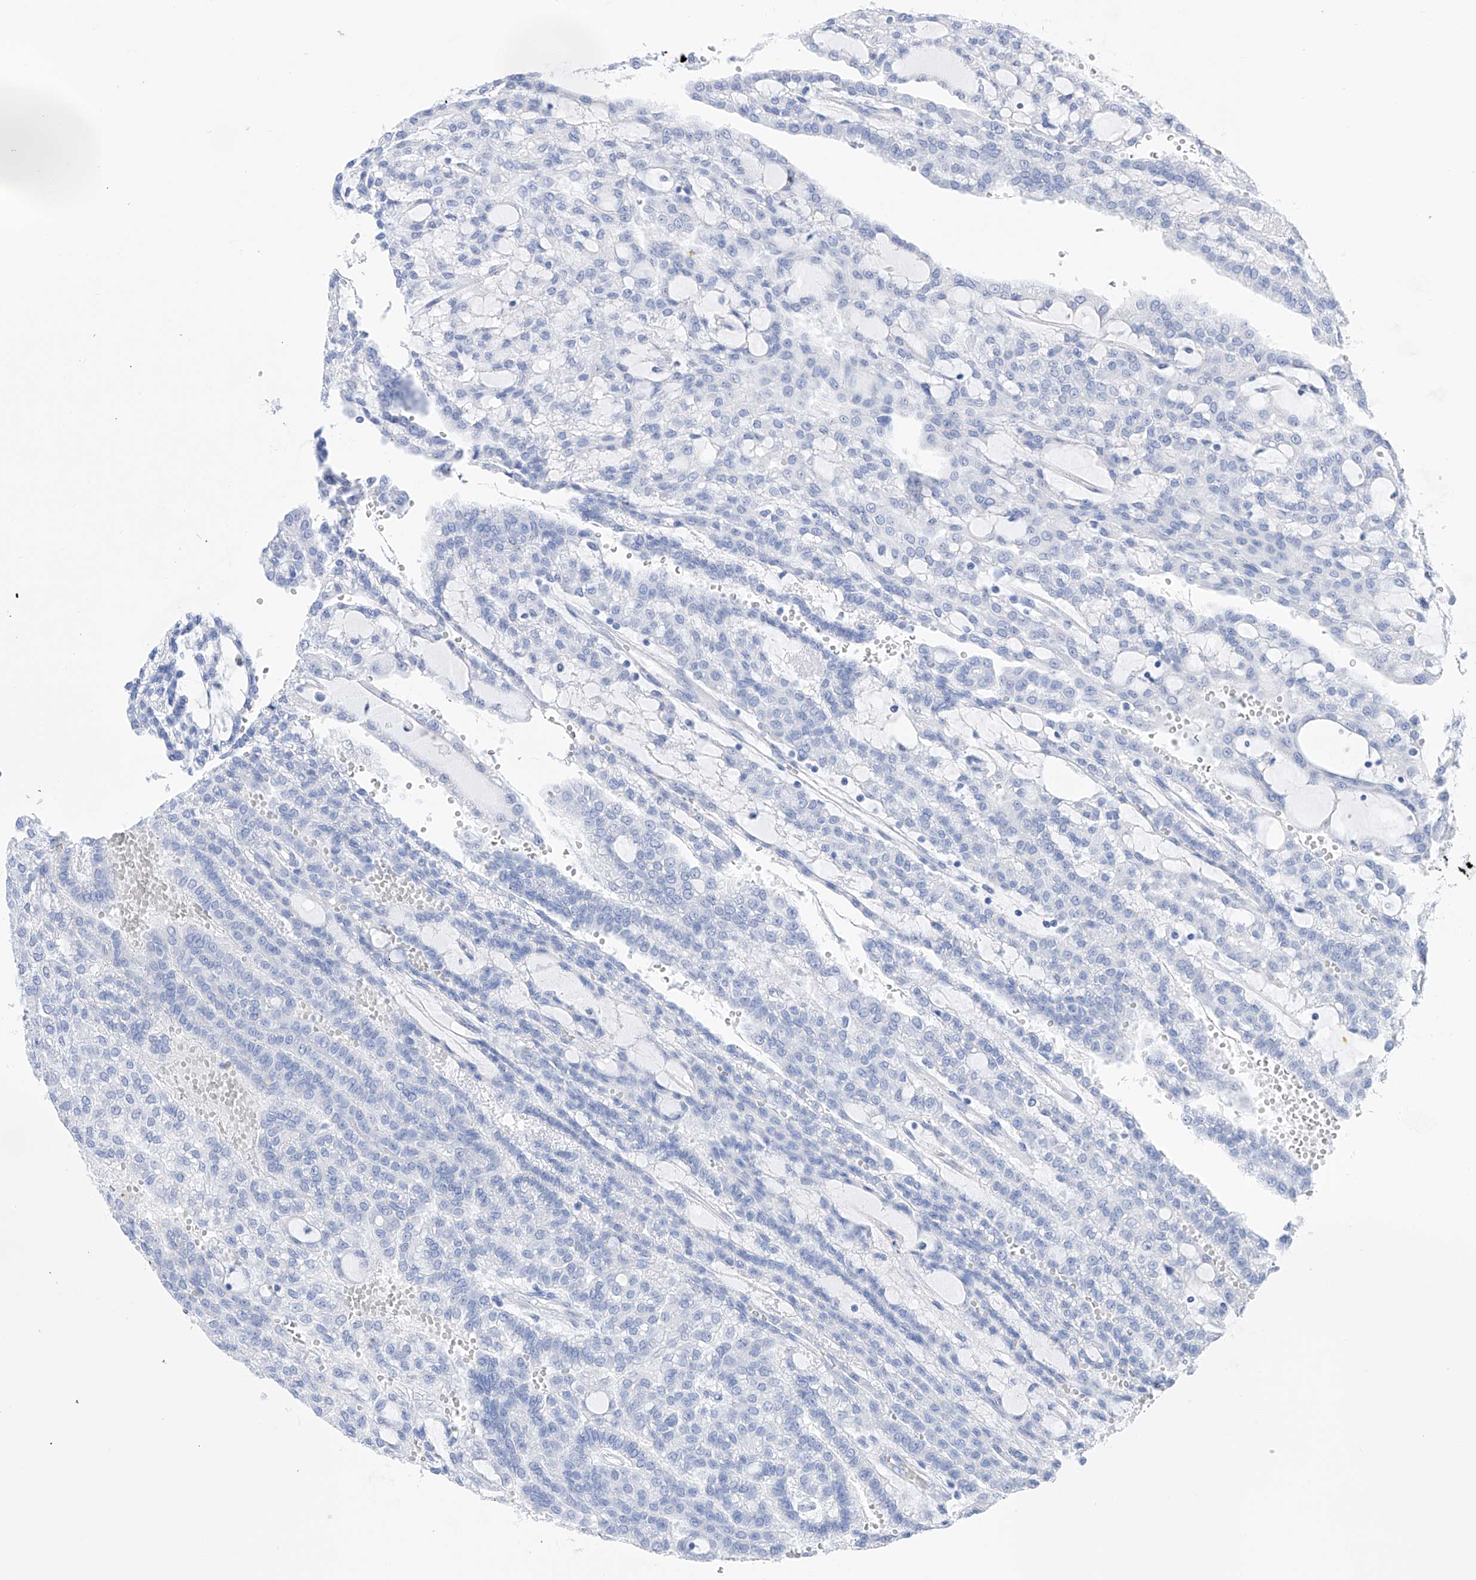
{"staining": {"intensity": "negative", "quantity": "none", "location": "none"}, "tissue": "renal cancer", "cell_type": "Tumor cells", "image_type": "cancer", "snomed": [{"axis": "morphology", "description": "Adenocarcinoma, NOS"}, {"axis": "topography", "description": "Kidney"}], "caption": "IHC image of neoplastic tissue: renal cancer (adenocarcinoma) stained with DAB (3,3'-diaminobenzidine) reveals no significant protein staining in tumor cells.", "gene": "FLG", "patient": {"sex": "male", "age": 63}}